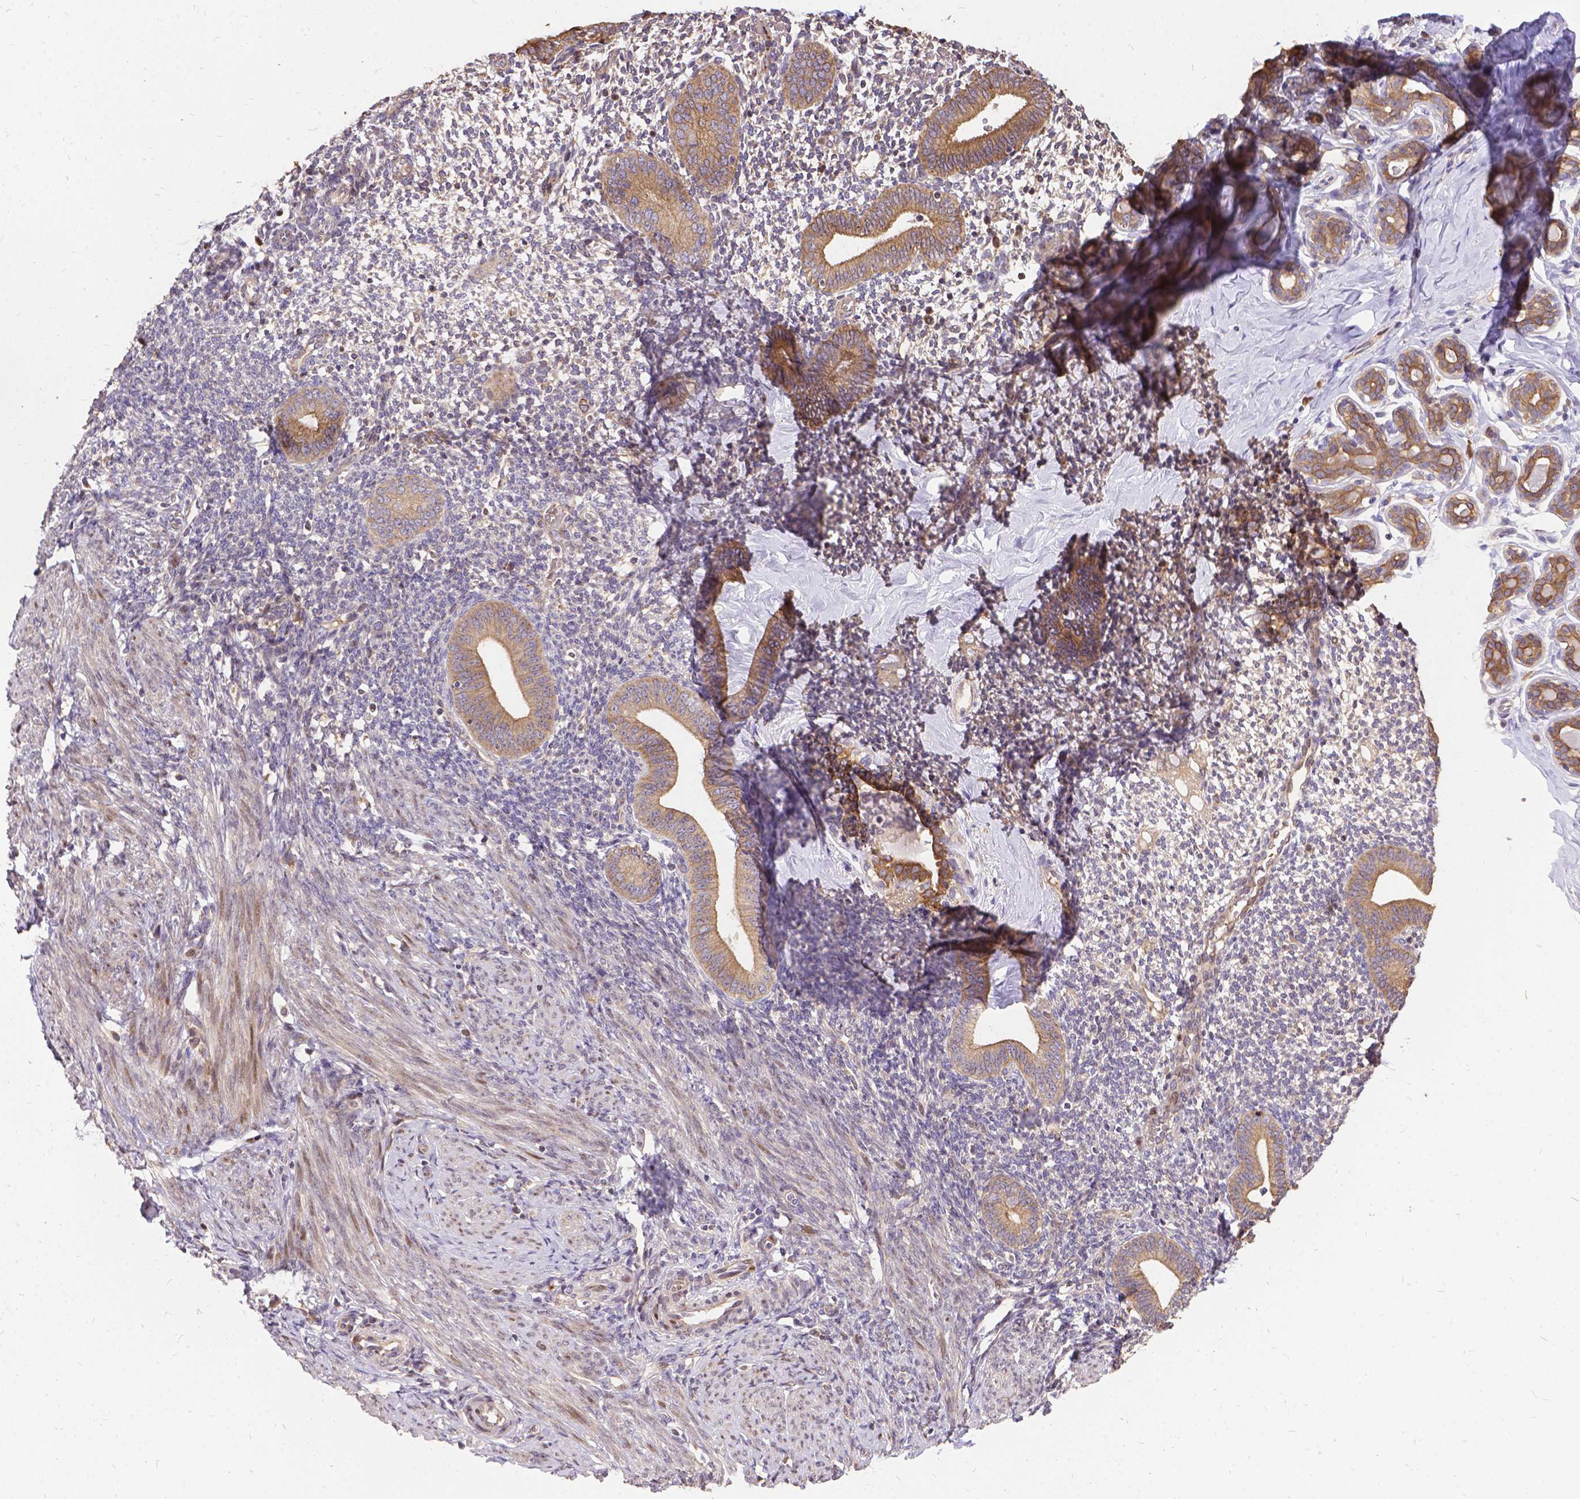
{"staining": {"intensity": "negative", "quantity": "none", "location": "none"}, "tissue": "endometrium", "cell_type": "Cells in endometrial stroma", "image_type": "normal", "snomed": [{"axis": "morphology", "description": "Normal tissue, NOS"}, {"axis": "topography", "description": "Endometrium"}], "caption": "This is an immunohistochemistry photomicrograph of normal human endometrium. There is no expression in cells in endometrial stroma.", "gene": "DENND6A", "patient": {"sex": "female", "age": 40}}